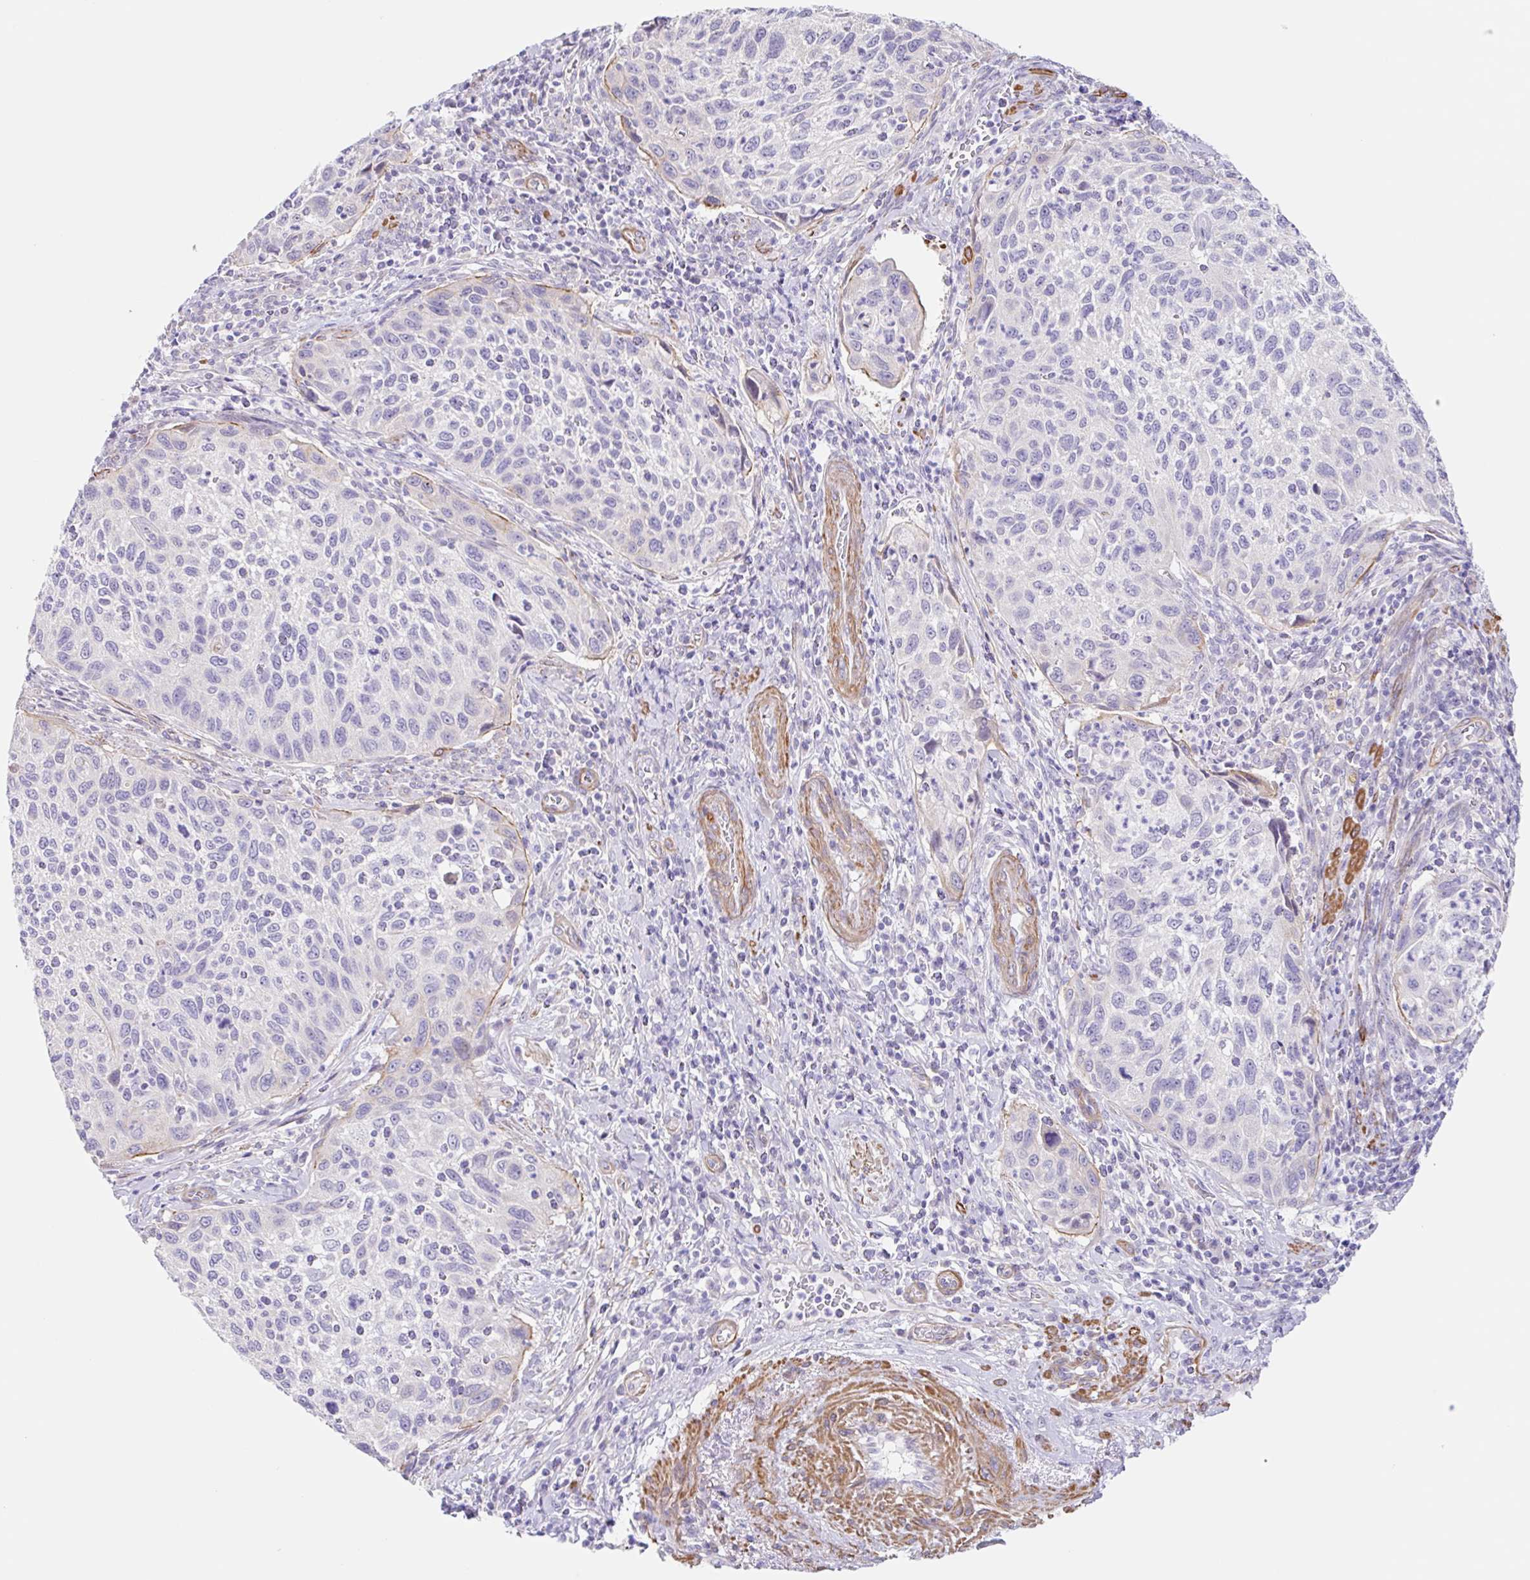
{"staining": {"intensity": "negative", "quantity": "none", "location": "none"}, "tissue": "cervical cancer", "cell_type": "Tumor cells", "image_type": "cancer", "snomed": [{"axis": "morphology", "description": "Squamous cell carcinoma, NOS"}, {"axis": "topography", "description": "Cervix"}], "caption": "Tumor cells show no significant expression in squamous cell carcinoma (cervical). Brightfield microscopy of immunohistochemistry stained with DAB (3,3'-diaminobenzidine) (brown) and hematoxylin (blue), captured at high magnification.", "gene": "DCAF17", "patient": {"sex": "female", "age": 70}}